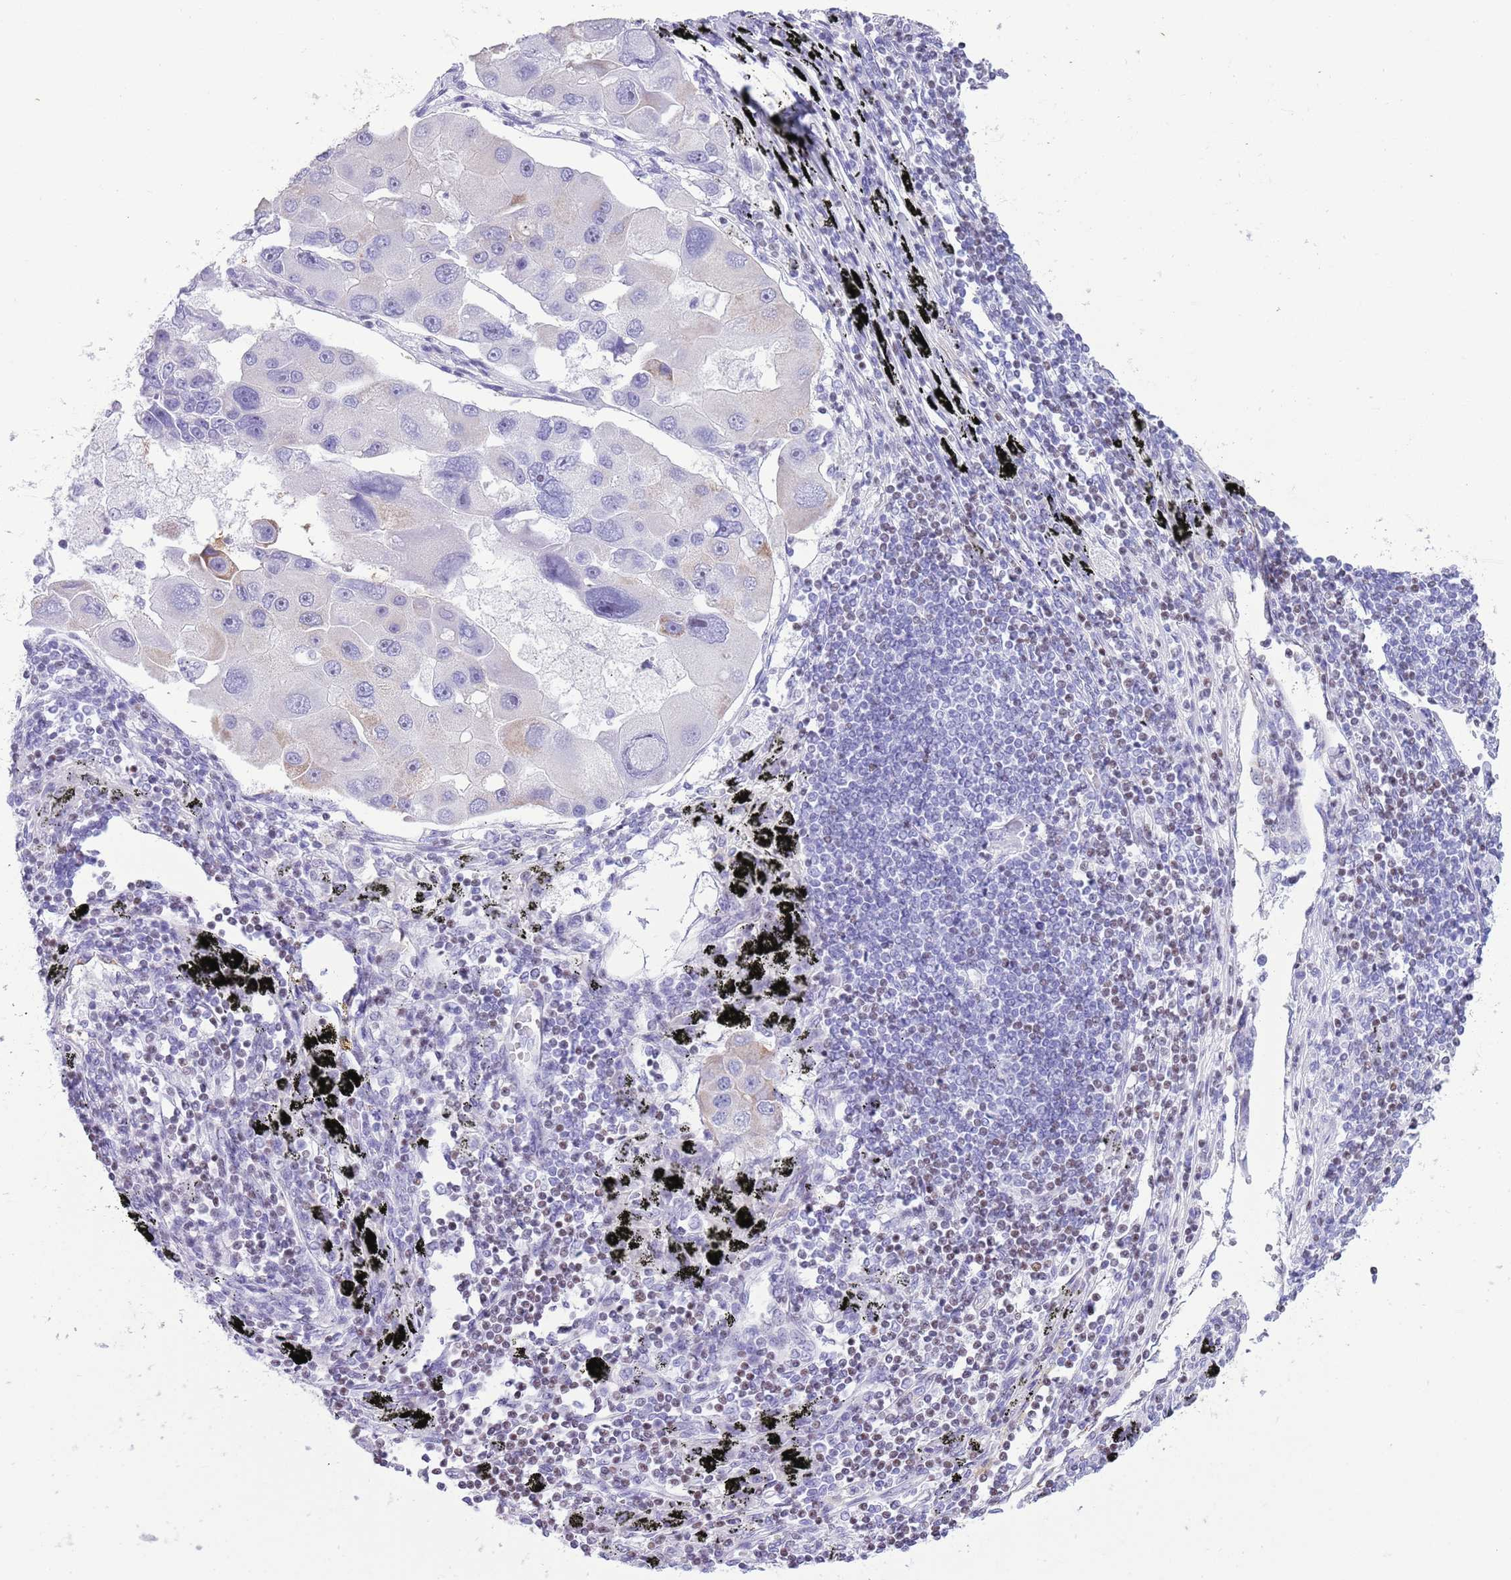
{"staining": {"intensity": "negative", "quantity": "none", "location": "none"}, "tissue": "lung cancer", "cell_type": "Tumor cells", "image_type": "cancer", "snomed": [{"axis": "morphology", "description": "Adenocarcinoma, NOS"}, {"axis": "topography", "description": "Lung"}], "caption": "There is no significant staining in tumor cells of lung adenocarcinoma.", "gene": "BCL11B", "patient": {"sex": "female", "age": 54}}